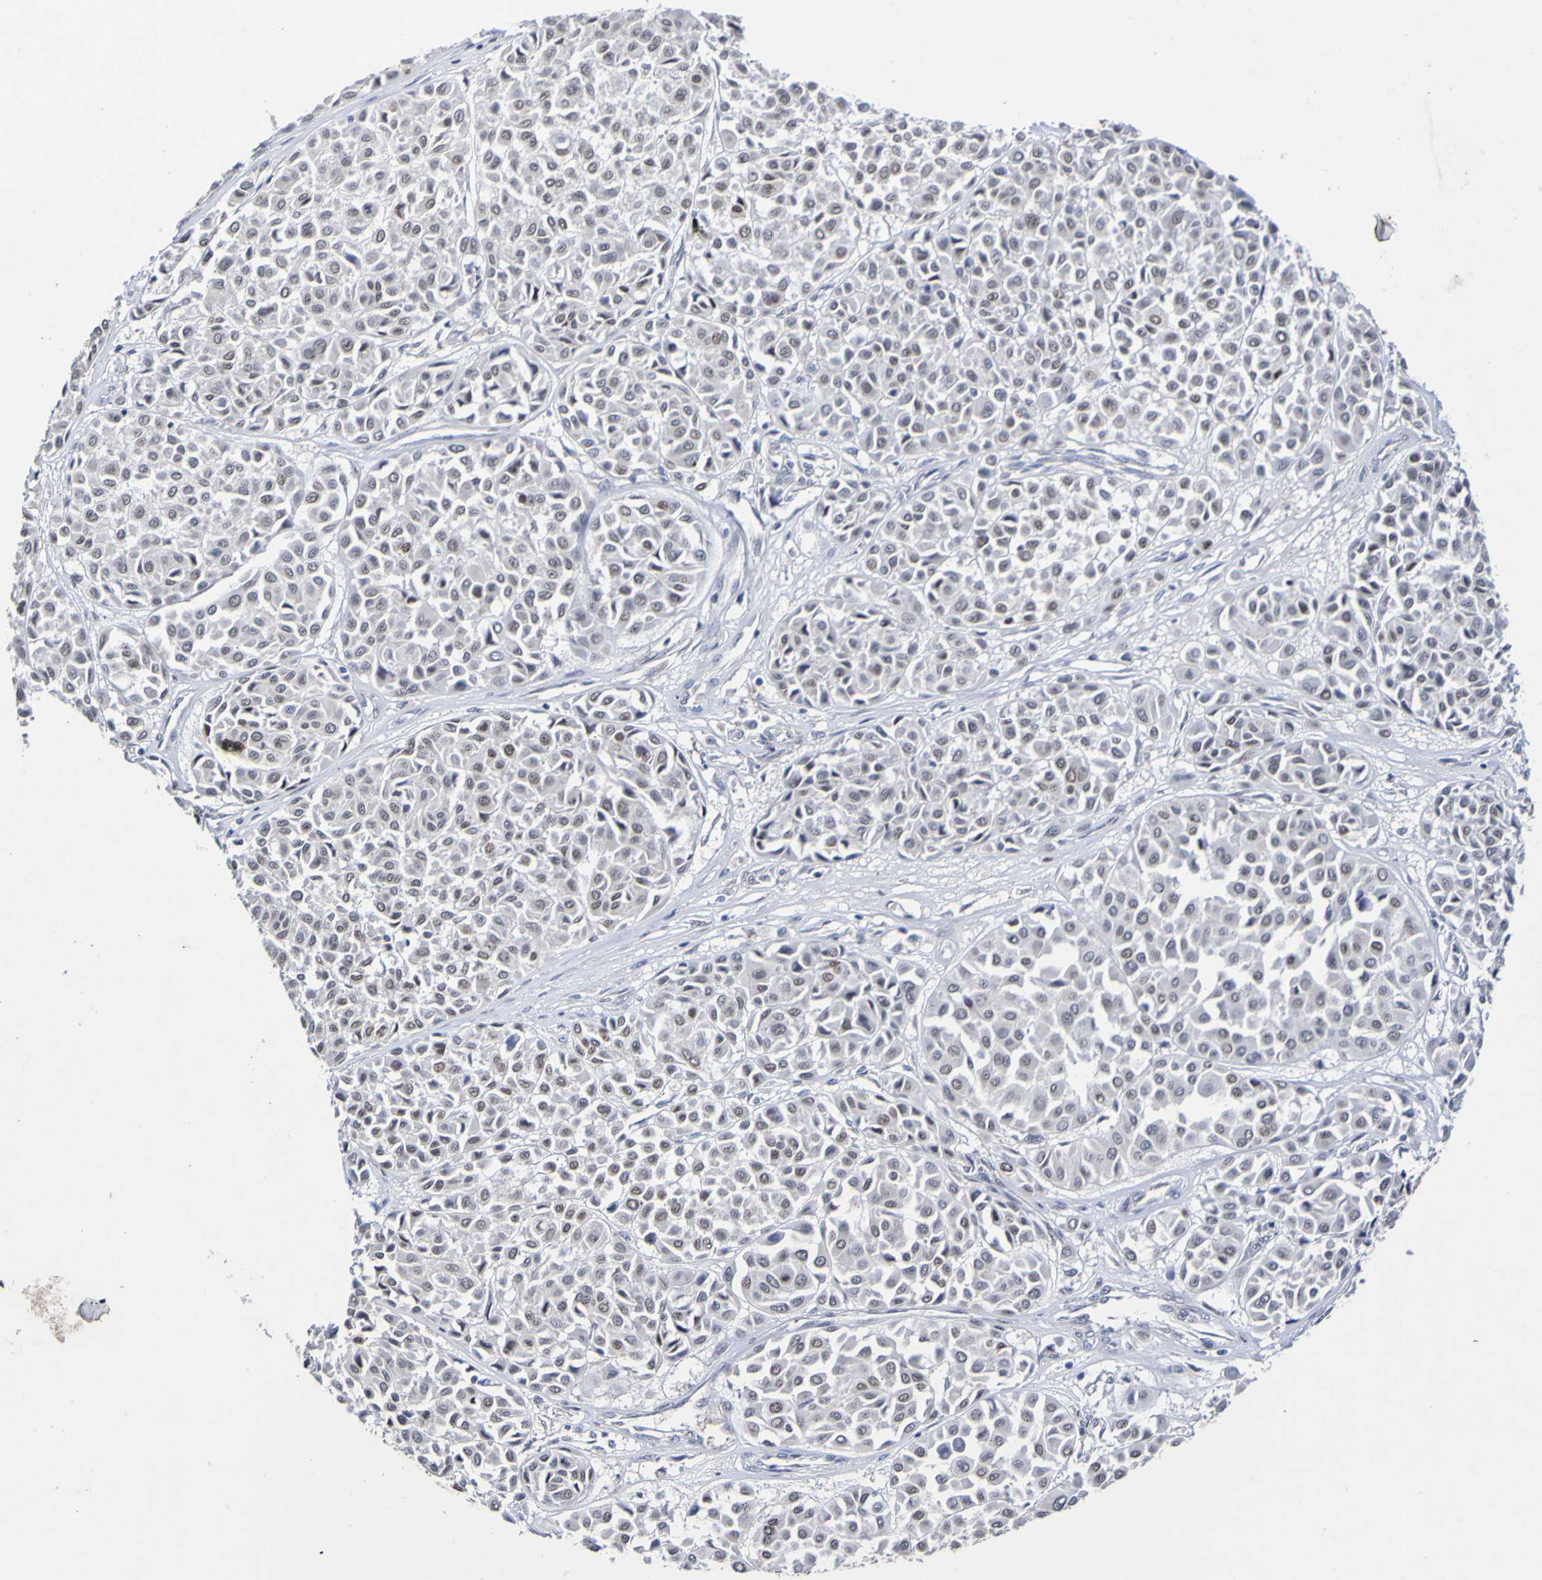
{"staining": {"intensity": "moderate", "quantity": "25%-75%", "location": "nuclear"}, "tissue": "melanoma", "cell_type": "Tumor cells", "image_type": "cancer", "snomed": [{"axis": "morphology", "description": "Malignant melanoma, Metastatic site"}, {"axis": "topography", "description": "Soft tissue"}], "caption": "A histopathology image of human melanoma stained for a protein shows moderate nuclear brown staining in tumor cells.", "gene": "PCGF1", "patient": {"sex": "male", "age": 41}}